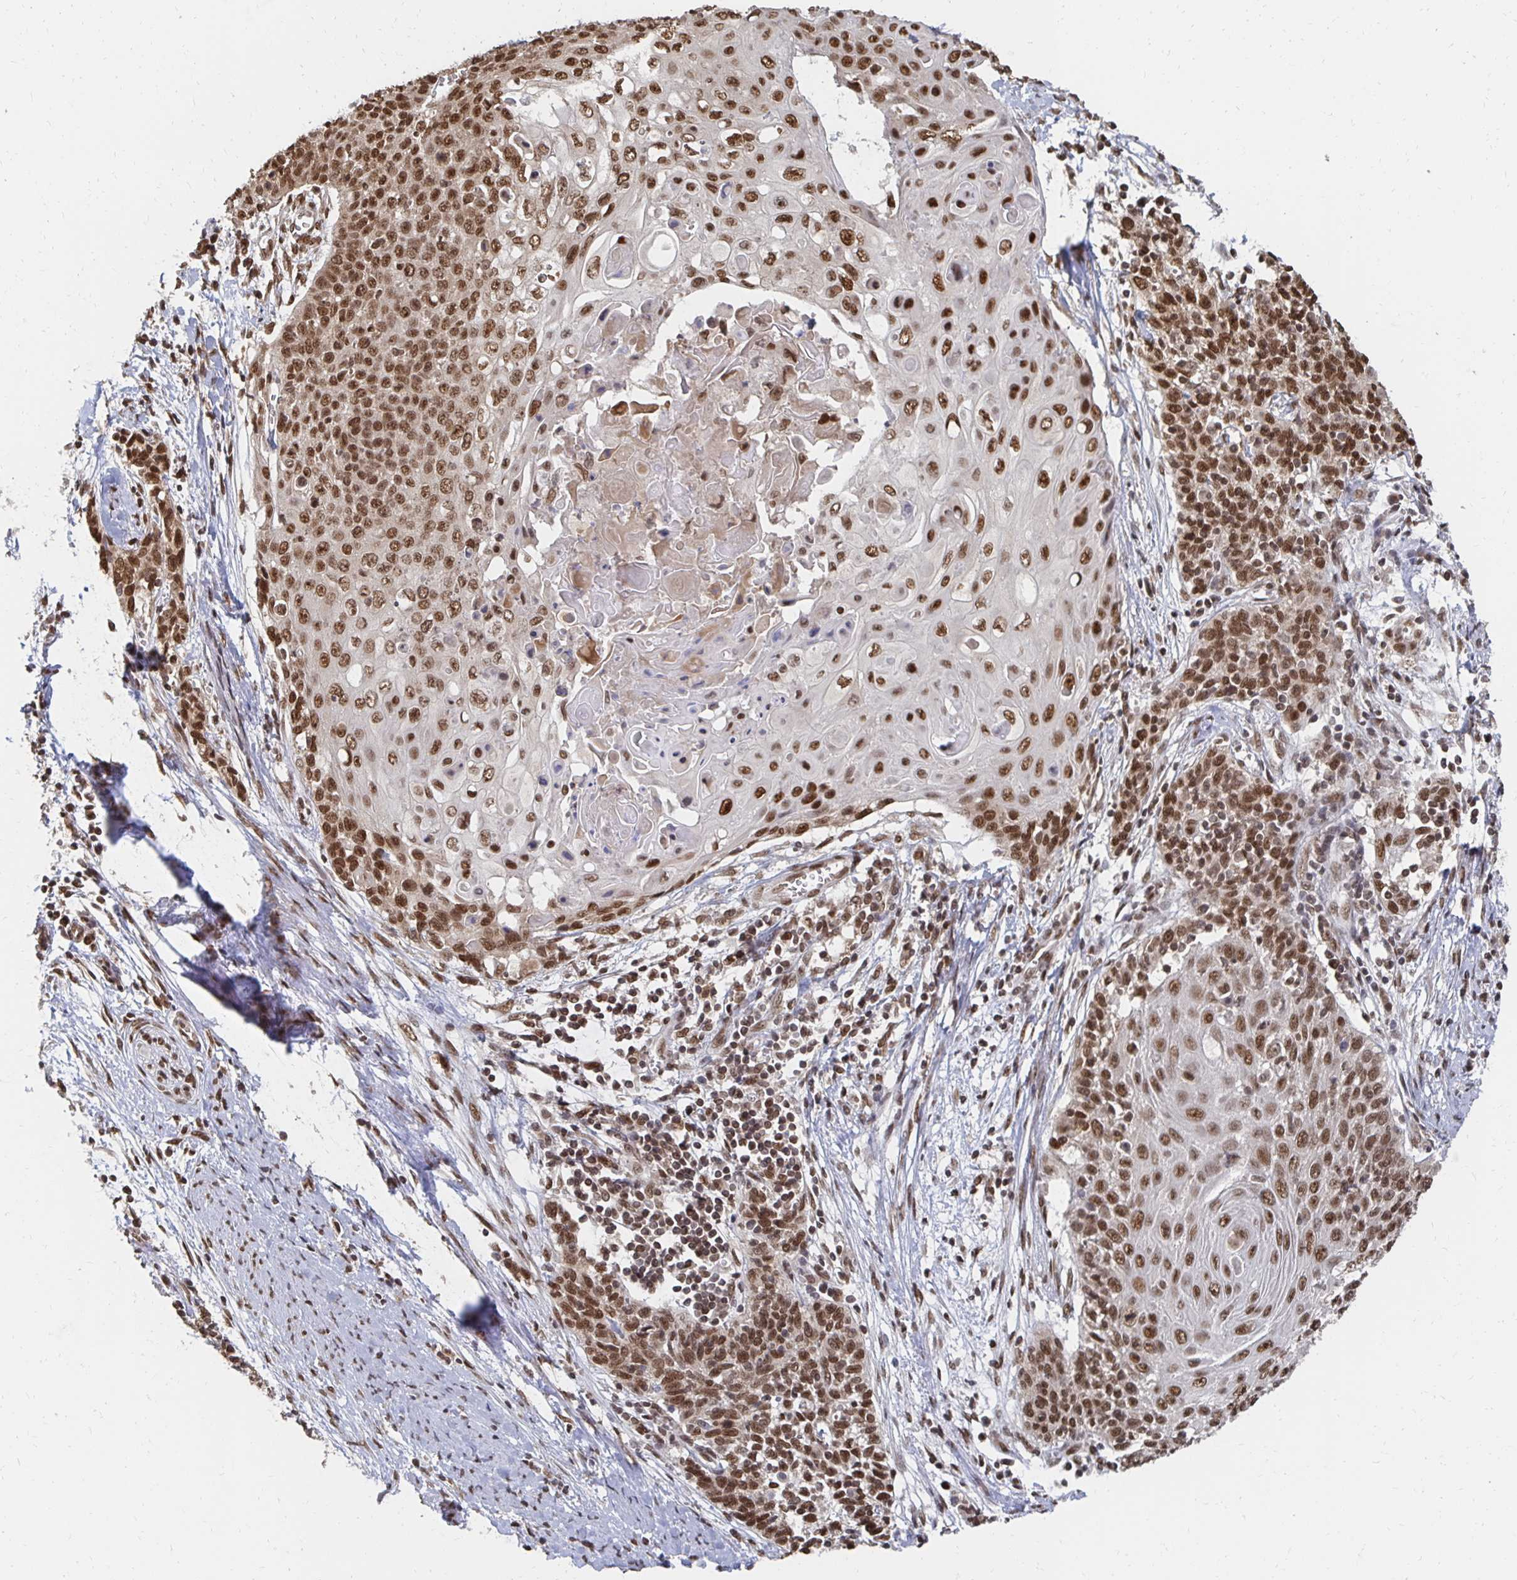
{"staining": {"intensity": "strong", "quantity": ">75%", "location": "nuclear"}, "tissue": "cervical cancer", "cell_type": "Tumor cells", "image_type": "cancer", "snomed": [{"axis": "morphology", "description": "Squamous cell carcinoma, NOS"}, {"axis": "topography", "description": "Cervix"}], "caption": "Immunohistochemical staining of human squamous cell carcinoma (cervical) displays high levels of strong nuclear protein staining in approximately >75% of tumor cells.", "gene": "GTF3C6", "patient": {"sex": "female", "age": 39}}